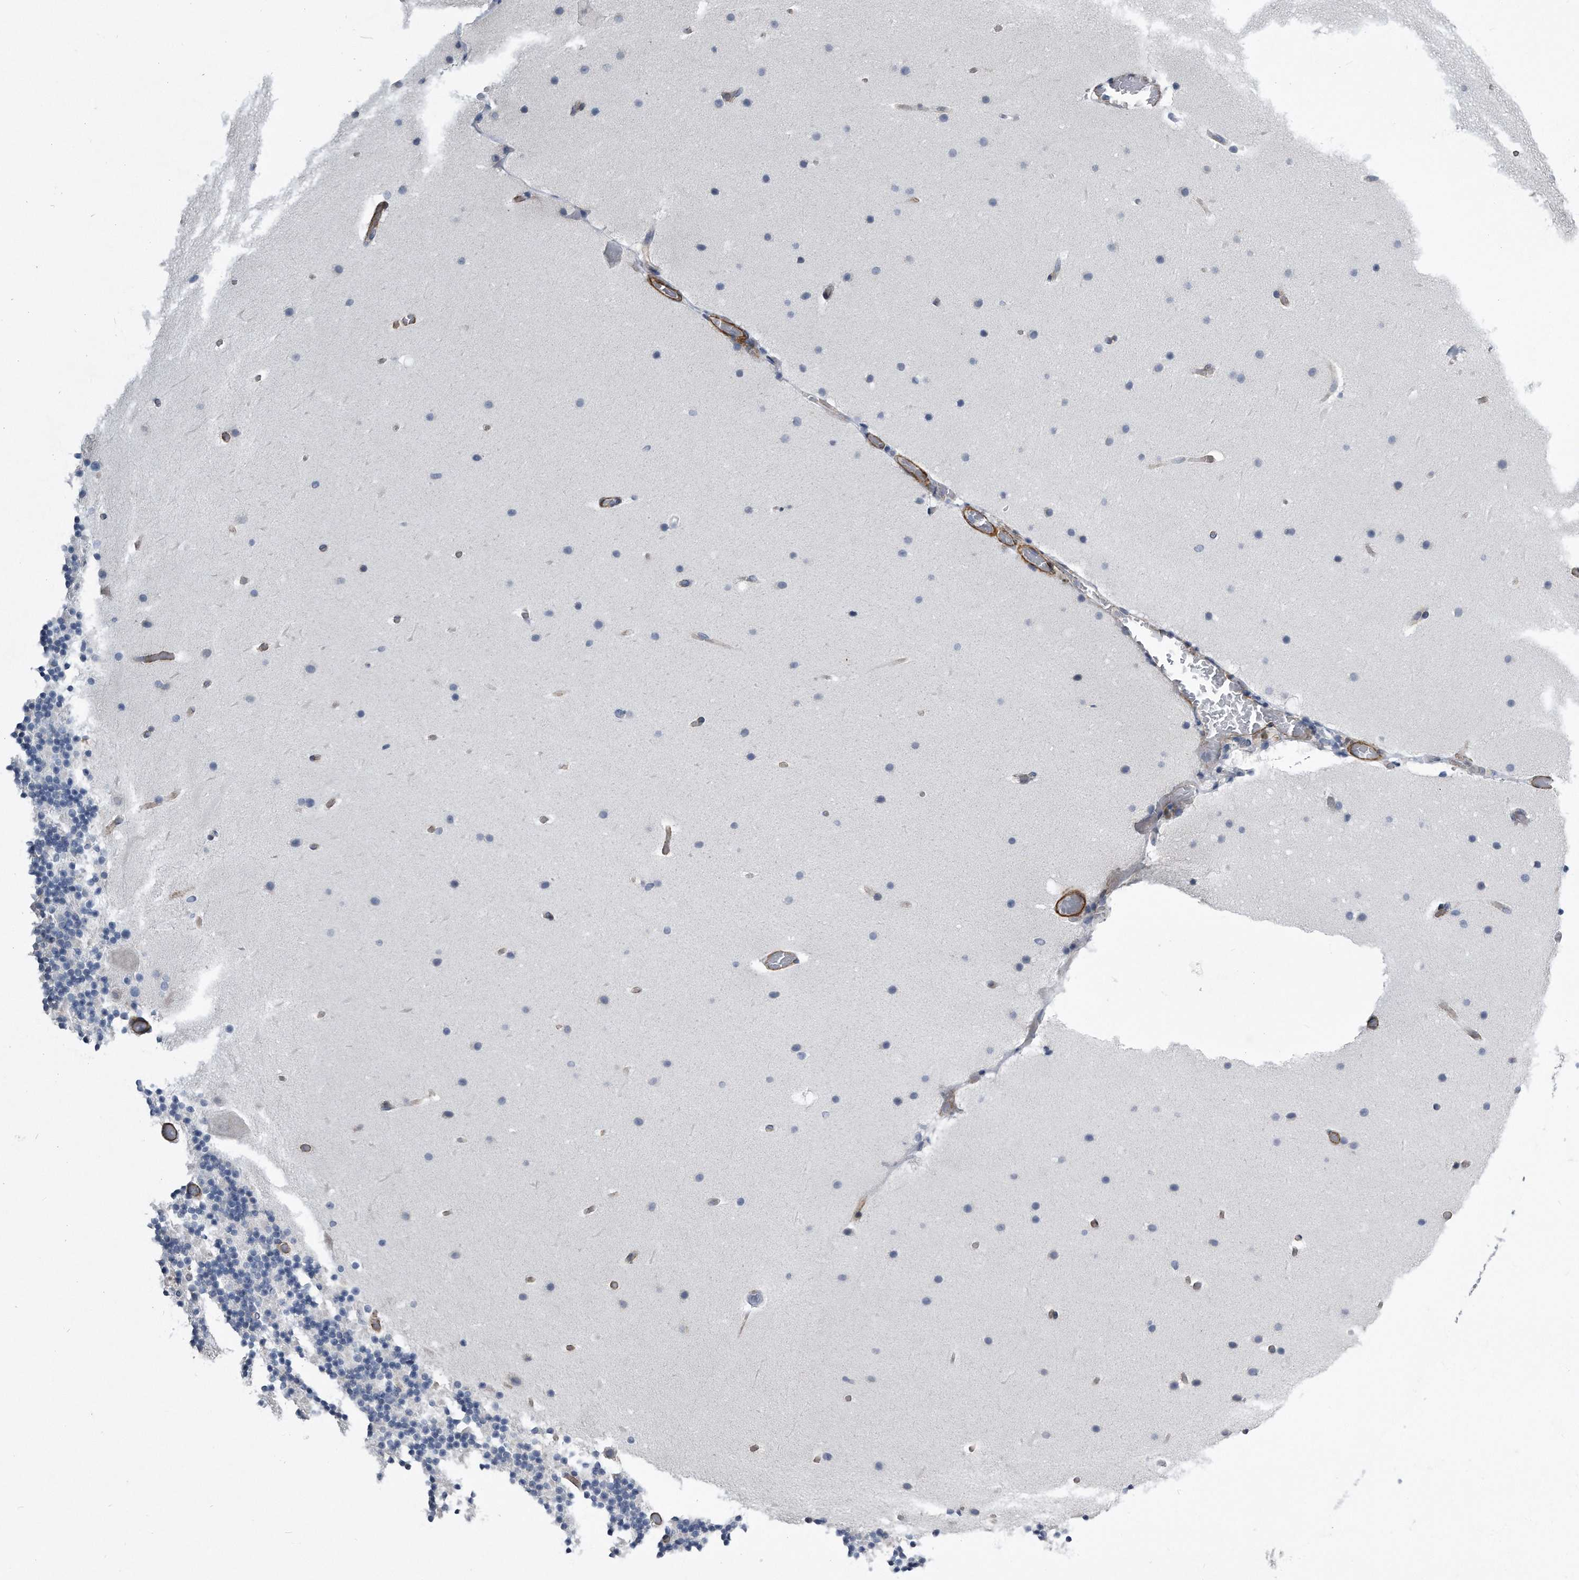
{"staining": {"intensity": "negative", "quantity": "none", "location": "none"}, "tissue": "cerebellum", "cell_type": "Cells in granular layer", "image_type": "normal", "snomed": [{"axis": "morphology", "description": "Normal tissue, NOS"}, {"axis": "topography", "description": "Cerebellum"}], "caption": "Immunohistochemistry (IHC) micrograph of benign human cerebellum stained for a protein (brown), which reveals no staining in cells in granular layer.", "gene": "EIF2B4", "patient": {"sex": "male", "age": 57}}